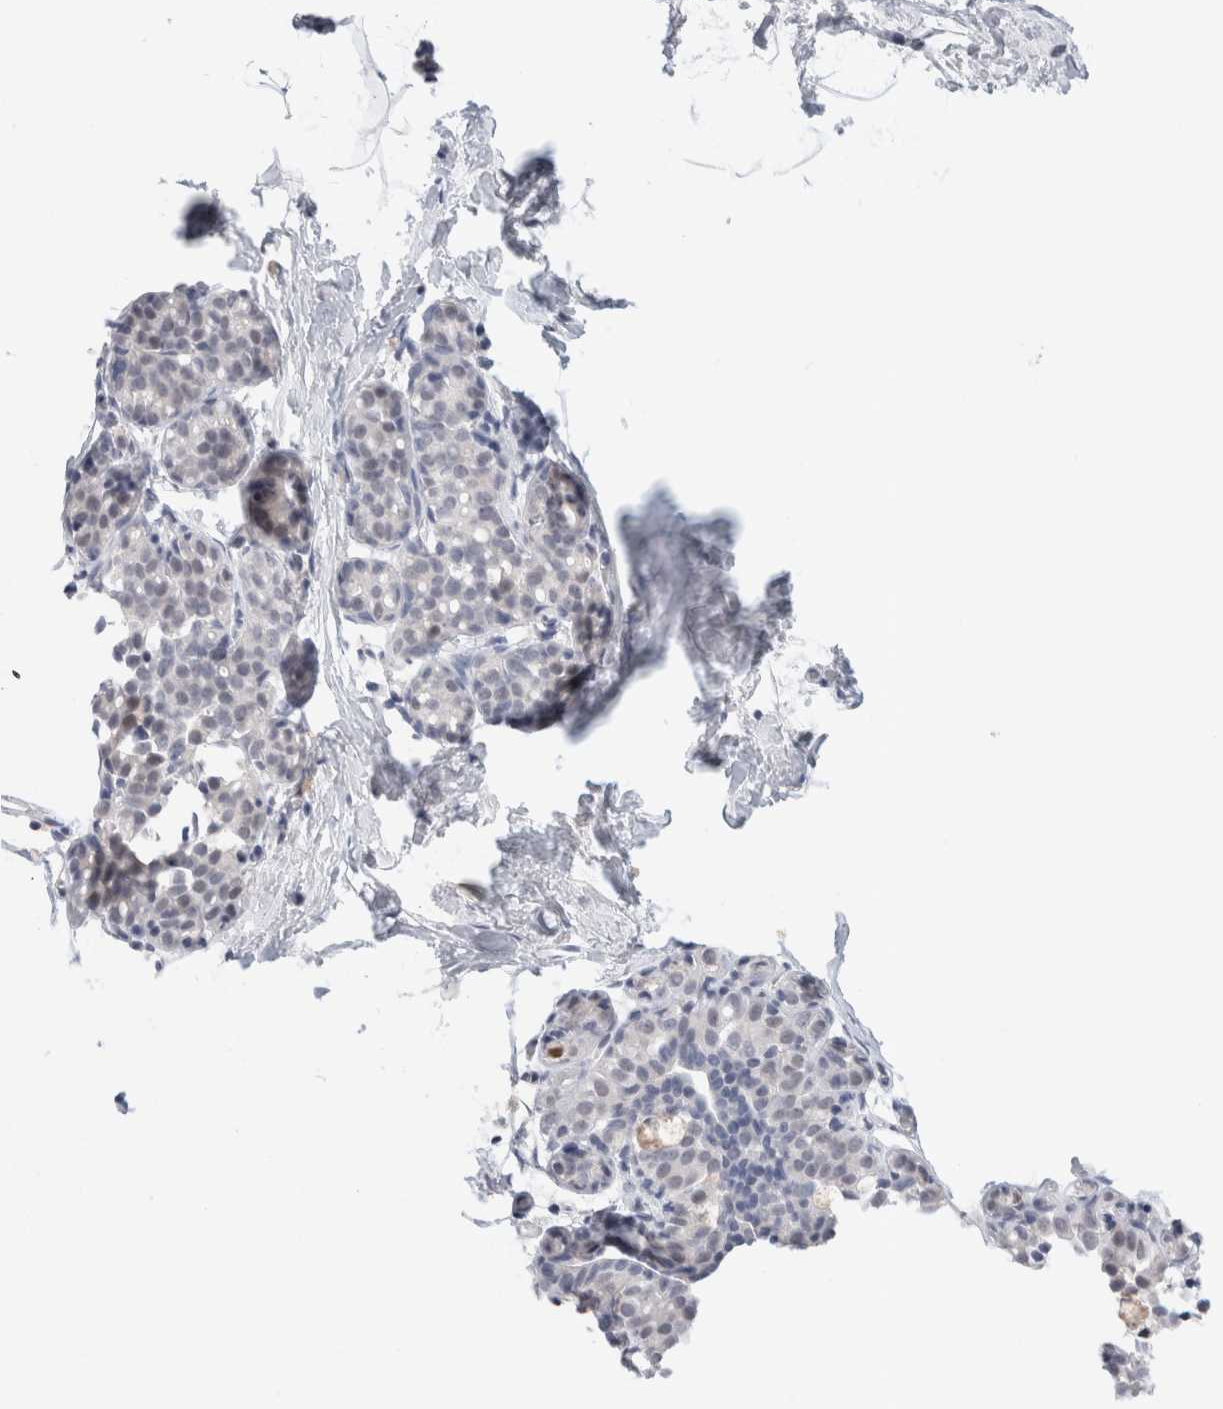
{"staining": {"intensity": "negative", "quantity": "none", "location": "none"}, "tissue": "breast", "cell_type": "Adipocytes", "image_type": "normal", "snomed": [{"axis": "morphology", "description": "Normal tissue, NOS"}, {"axis": "topography", "description": "Breast"}], "caption": "This is a histopathology image of immunohistochemistry staining of unremarkable breast, which shows no expression in adipocytes. Brightfield microscopy of immunohistochemistry (IHC) stained with DAB (brown) and hematoxylin (blue), captured at high magnification.", "gene": "KNL1", "patient": {"sex": "female", "age": 62}}